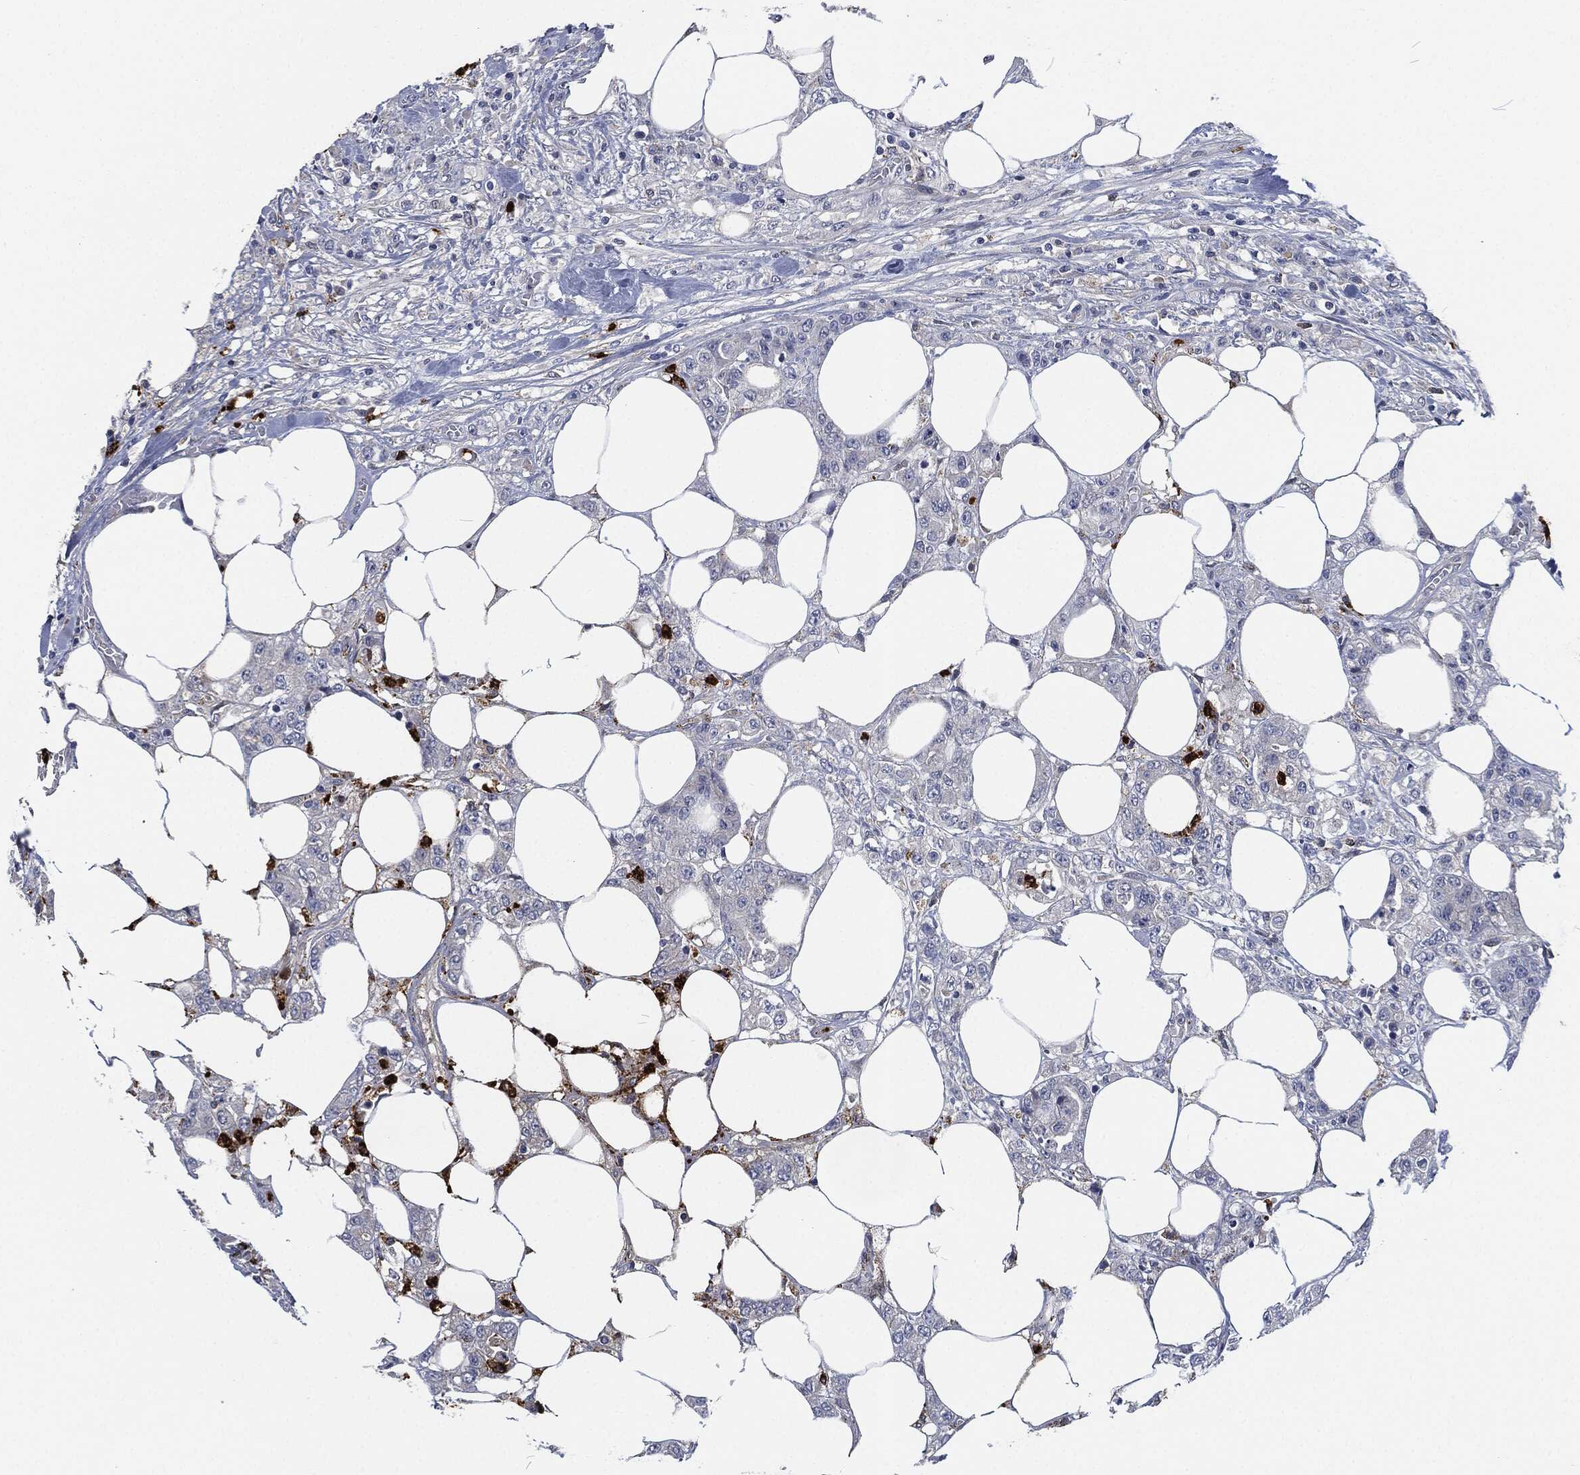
{"staining": {"intensity": "negative", "quantity": "none", "location": "none"}, "tissue": "colorectal cancer", "cell_type": "Tumor cells", "image_type": "cancer", "snomed": [{"axis": "morphology", "description": "Adenocarcinoma, NOS"}, {"axis": "topography", "description": "Colon"}], "caption": "This is a micrograph of immunohistochemistry (IHC) staining of colorectal adenocarcinoma, which shows no expression in tumor cells. (Brightfield microscopy of DAB (3,3'-diaminobenzidine) immunohistochemistry (IHC) at high magnification).", "gene": "MPO", "patient": {"sex": "female", "age": 48}}